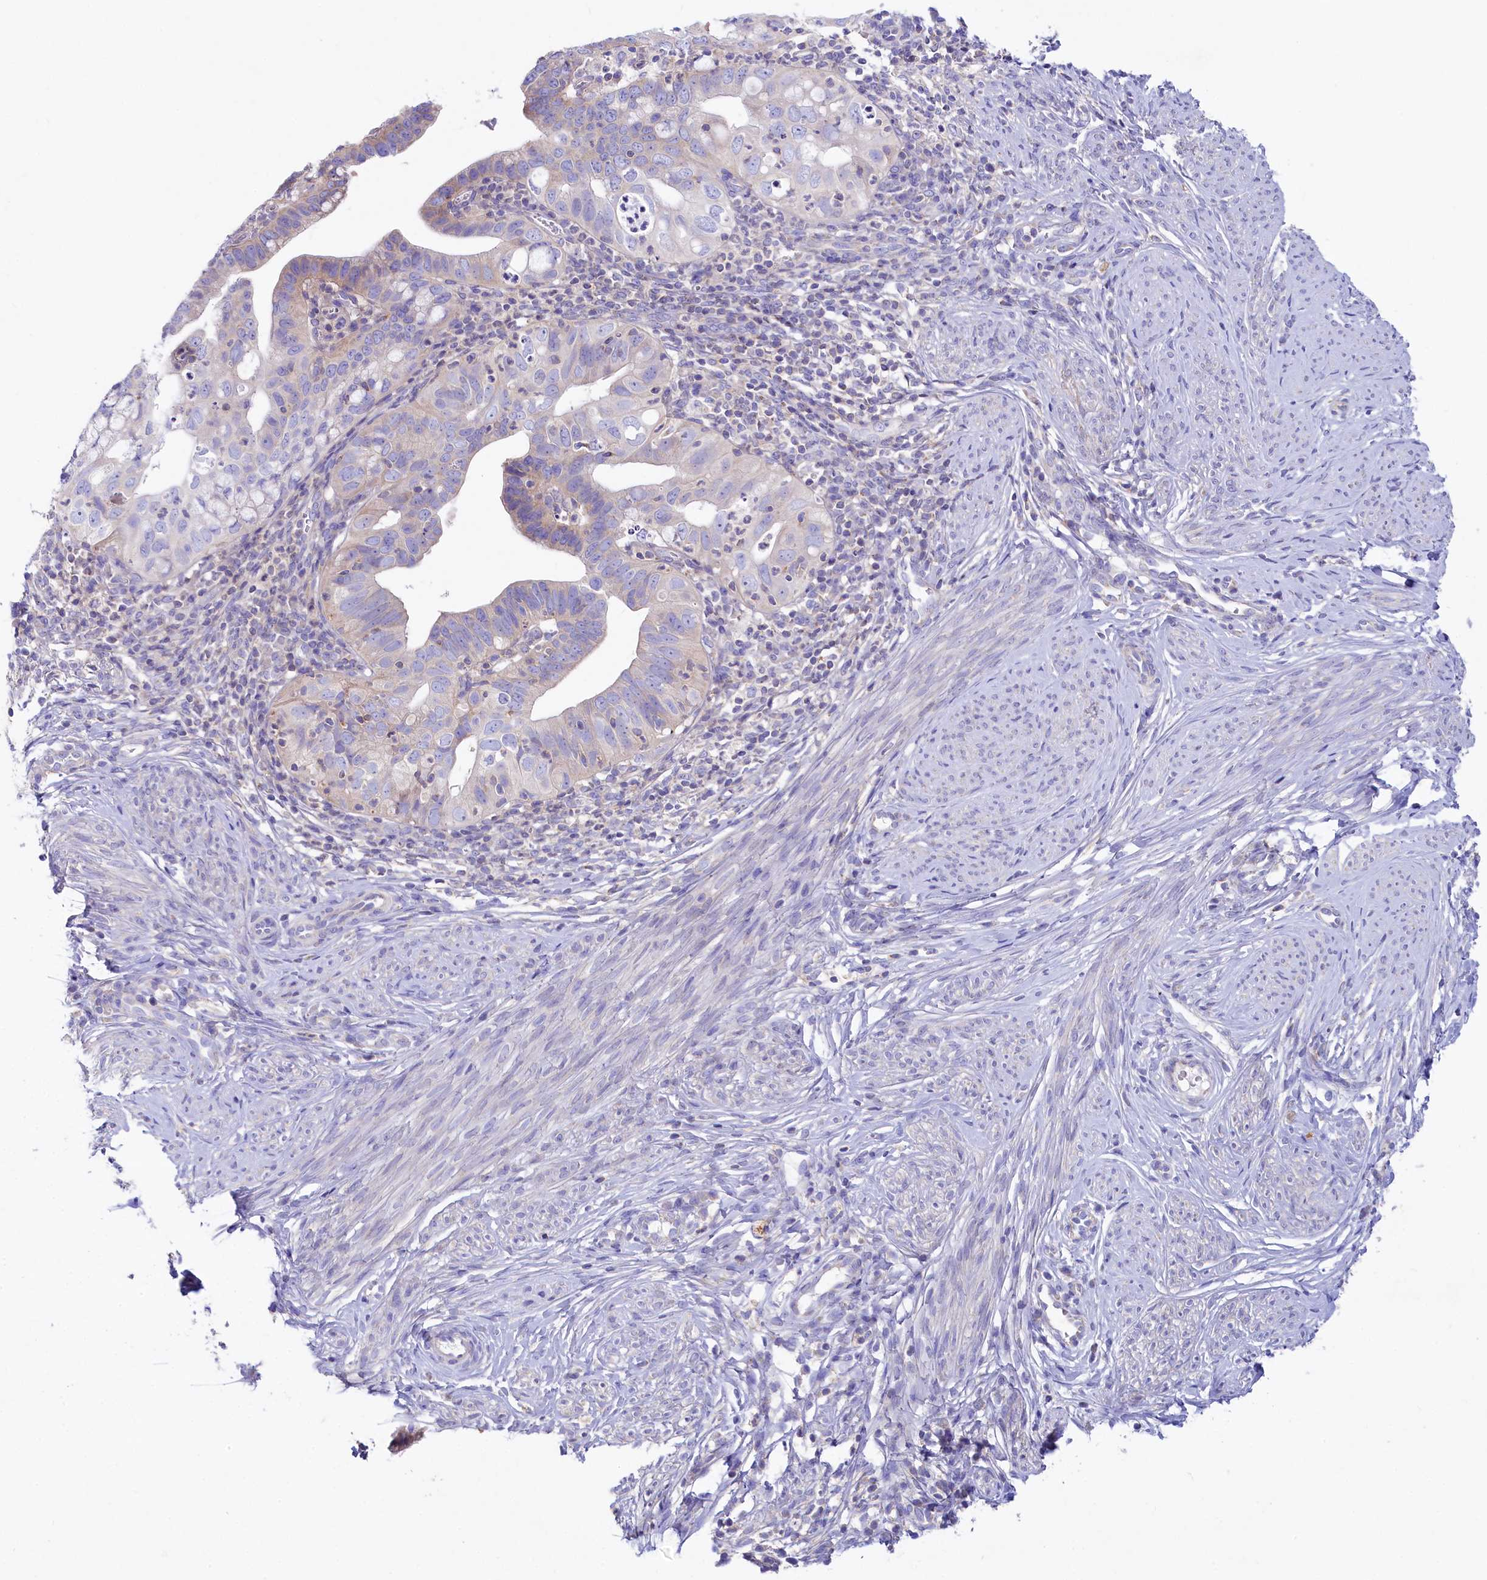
{"staining": {"intensity": "weak", "quantity": "25%-75%", "location": "cytoplasmic/membranous"}, "tissue": "cervical cancer", "cell_type": "Tumor cells", "image_type": "cancer", "snomed": [{"axis": "morphology", "description": "Adenocarcinoma, NOS"}, {"axis": "topography", "description": "Cervix"}], "caption": "IHC histopathology image of adenocarcinoma (cervical) stained for a protein (brown), which exhibits low levels of weak cytoplasmic/membranous staining in approximately 25%-75% of tumor cells.", "gene": "VPS26B", "patient": {"sex": "female", "age": 36}}